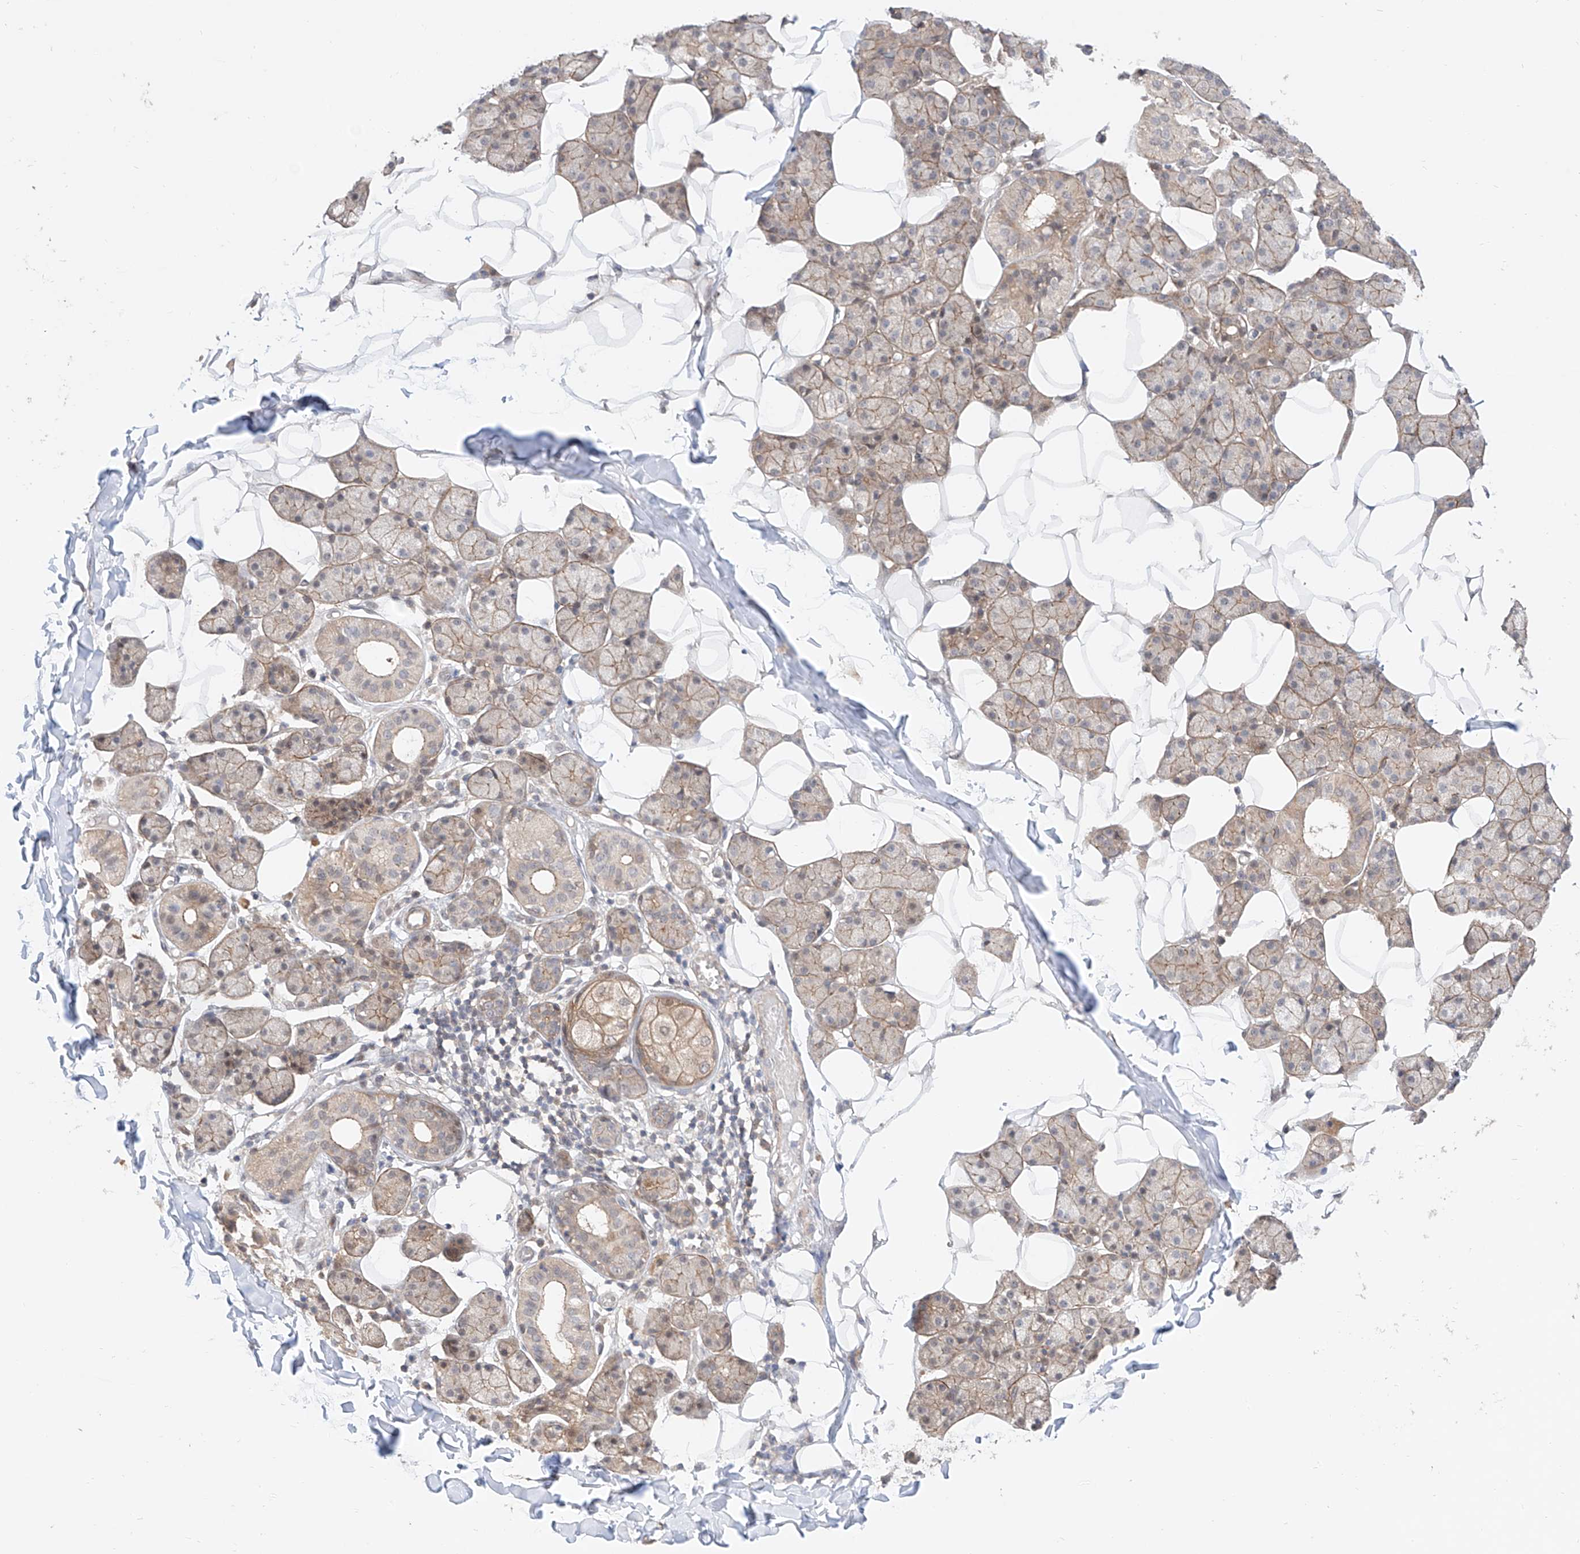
{"staining": {"intensity": "weak", "quantity": "25%-75%", "location": "cytoplasmic/membranous"}, "tissue": "salivary gland", "cell_type": "Glandular cells", "image_type": "normal", "snomed": [{"axis": "morphology", "description": "Normal tissue, NOS"}, {"axis": "topography", "description": "Salivary gland"}], "caption": "The immunohistochemical stain highlights weak cytoplasmic/membranous expression in glandular cells of normal salivary gland.", "gene": "TSR2", "patient": {"sex": "female", "age": 33}}